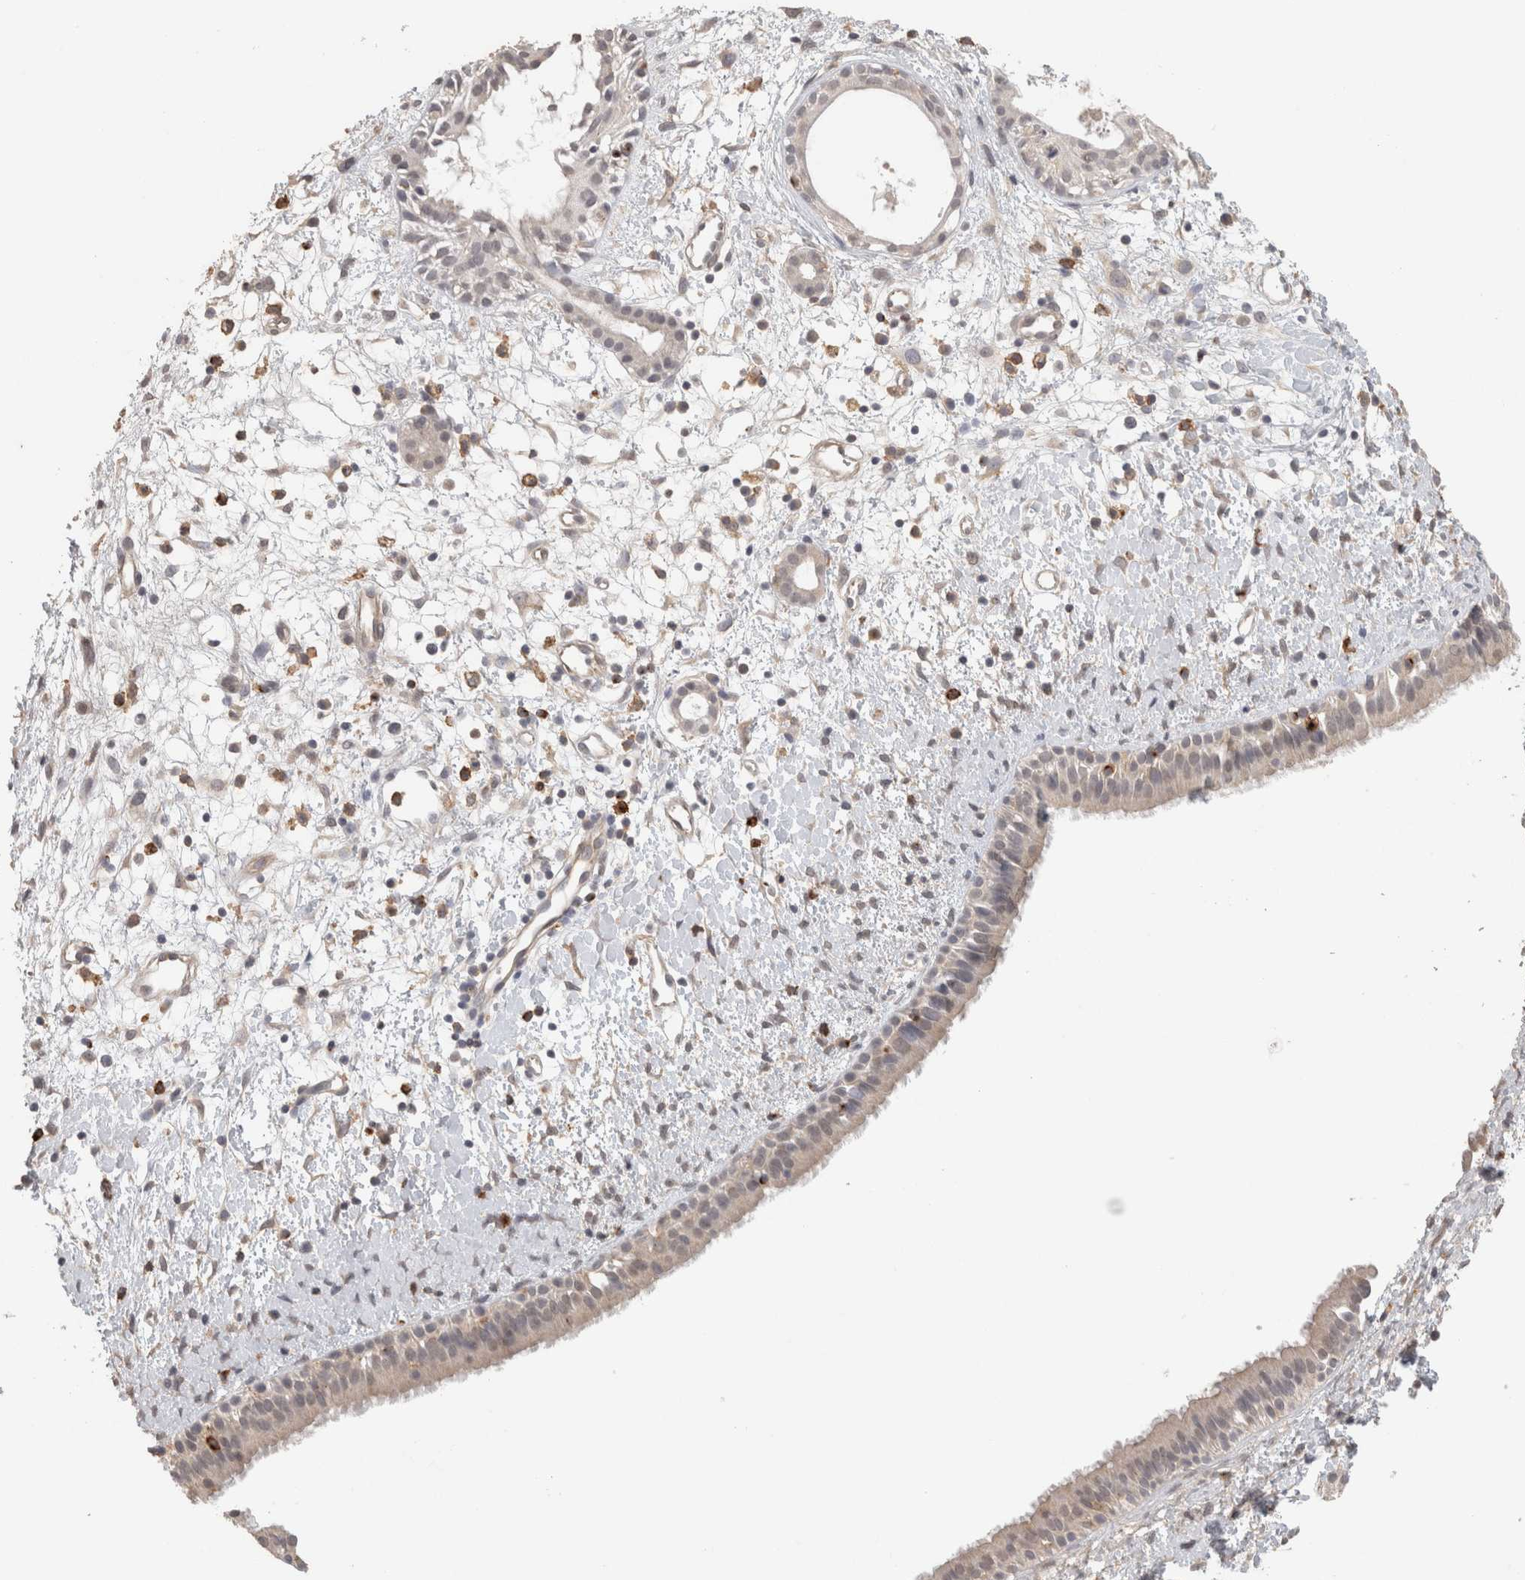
{"staining": {"intensity": "negative", "quantity": "none", "location": "none"}, "tissue": "nasopharynx", "cell_type": "Respiratory epithelial cells", "image_type": "normal", "snomed": [{"axis": "morphology", "description": "Normal tissue, NOS"}, {"axis": "topography", "description": "Nasopharynx"}], "caption": "A histopathology image of nasopharynx stained for a protein displays no brown staining in respiratory epithelial cells. Nuclei are stained in blue.", "gene": "HAVCR2", "patient": {"sex": "male", "age": 22}}